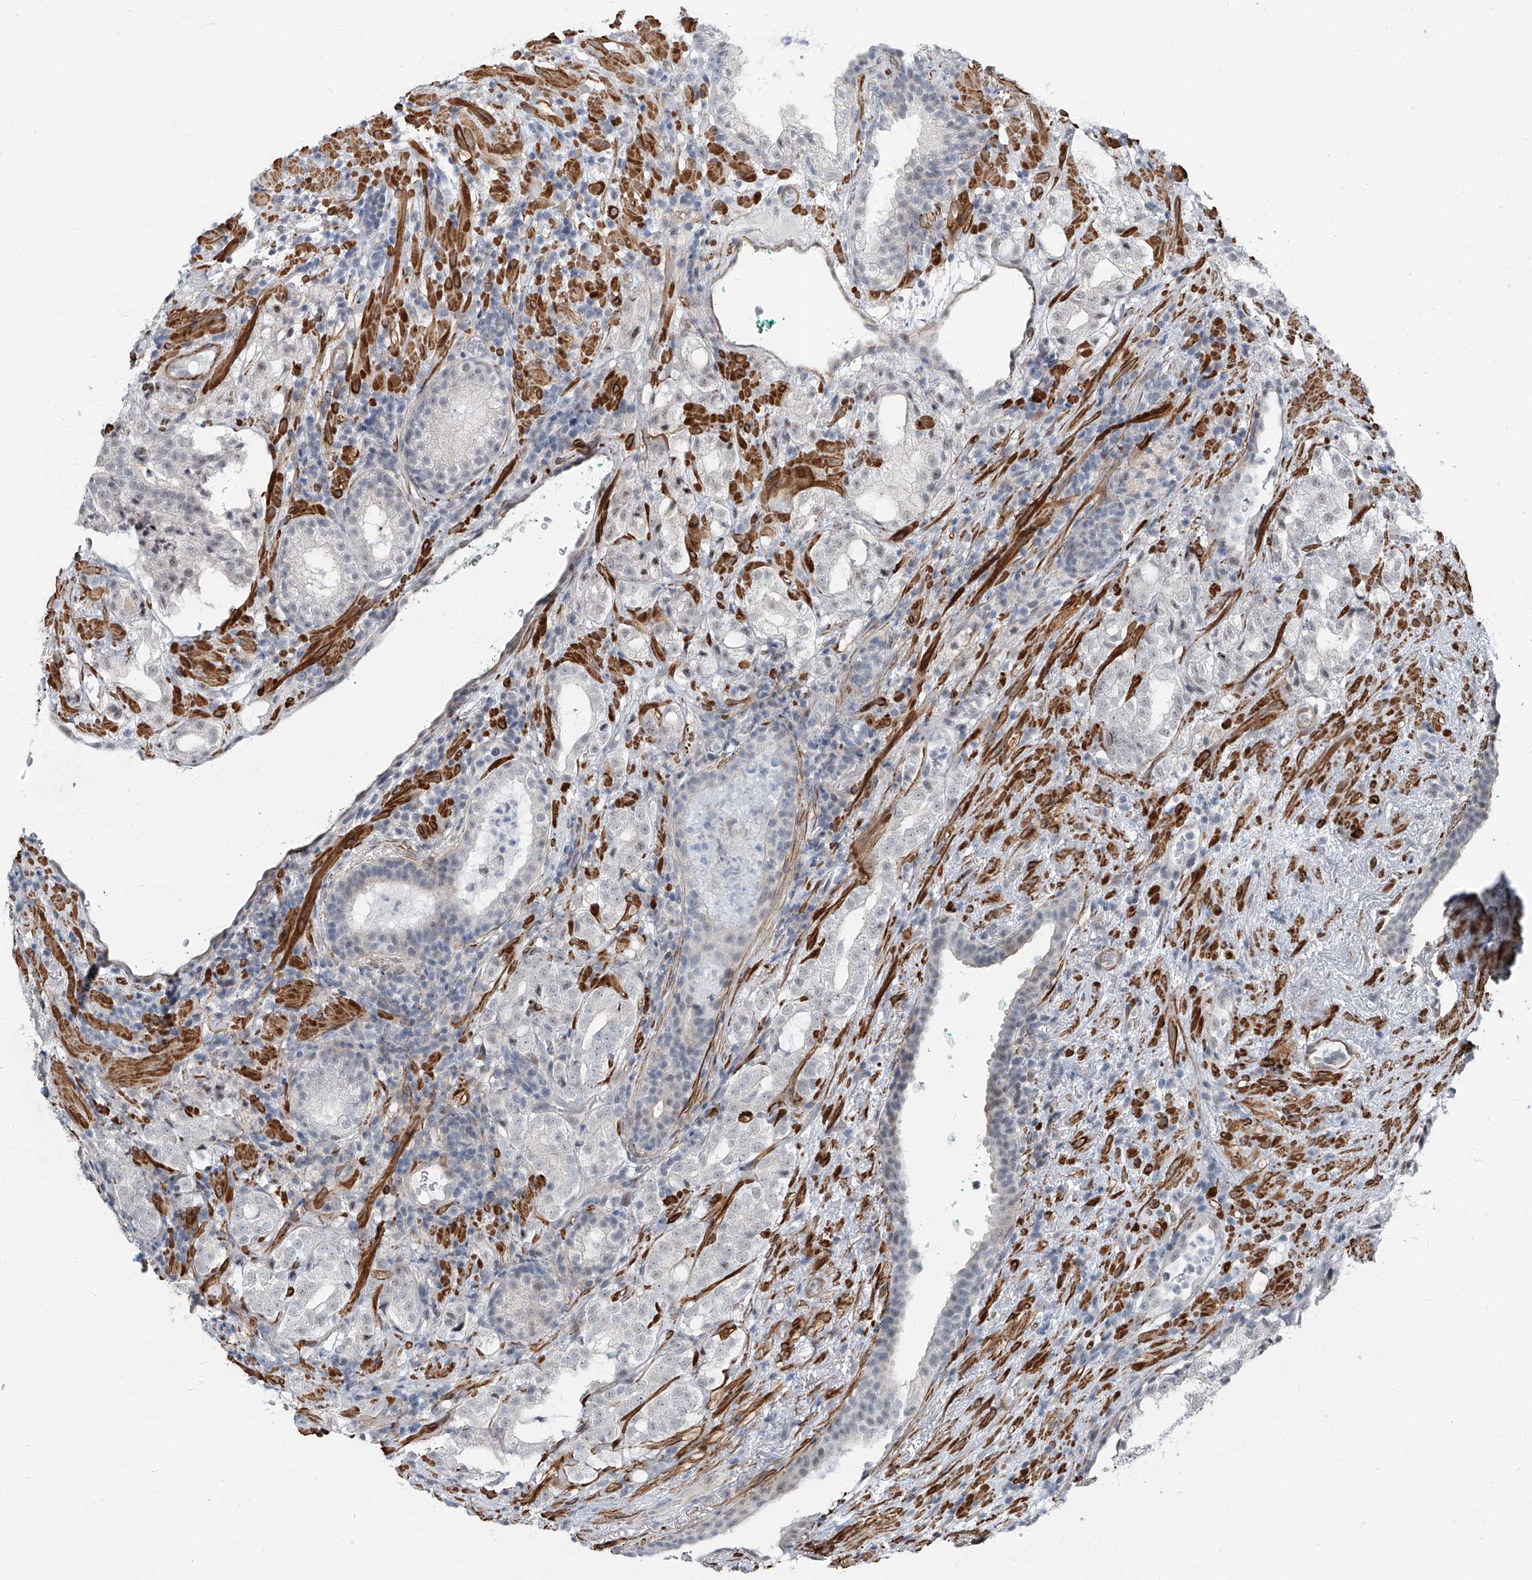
{"staining": {"intensity": "negative", "quantity": "none", "location": "none"}, "tissue": "prostate cancer", "cell_type": "Tumor cells", "image_type": "cancer", "snomed": [{"axis": "morphology", "description": "Adenocarcinoma, High grade"}, {"axis": "topography", "description": "Prostate"}], "caption": "A micrograph of human prostate high-grade adenocarcinoma is negative for staining in tumor cells. (DAB IHC visualized using brightfield microscopy, high magnification).", "gene": "TXLNB", "patient": {"sex": "male", "age": 64}}